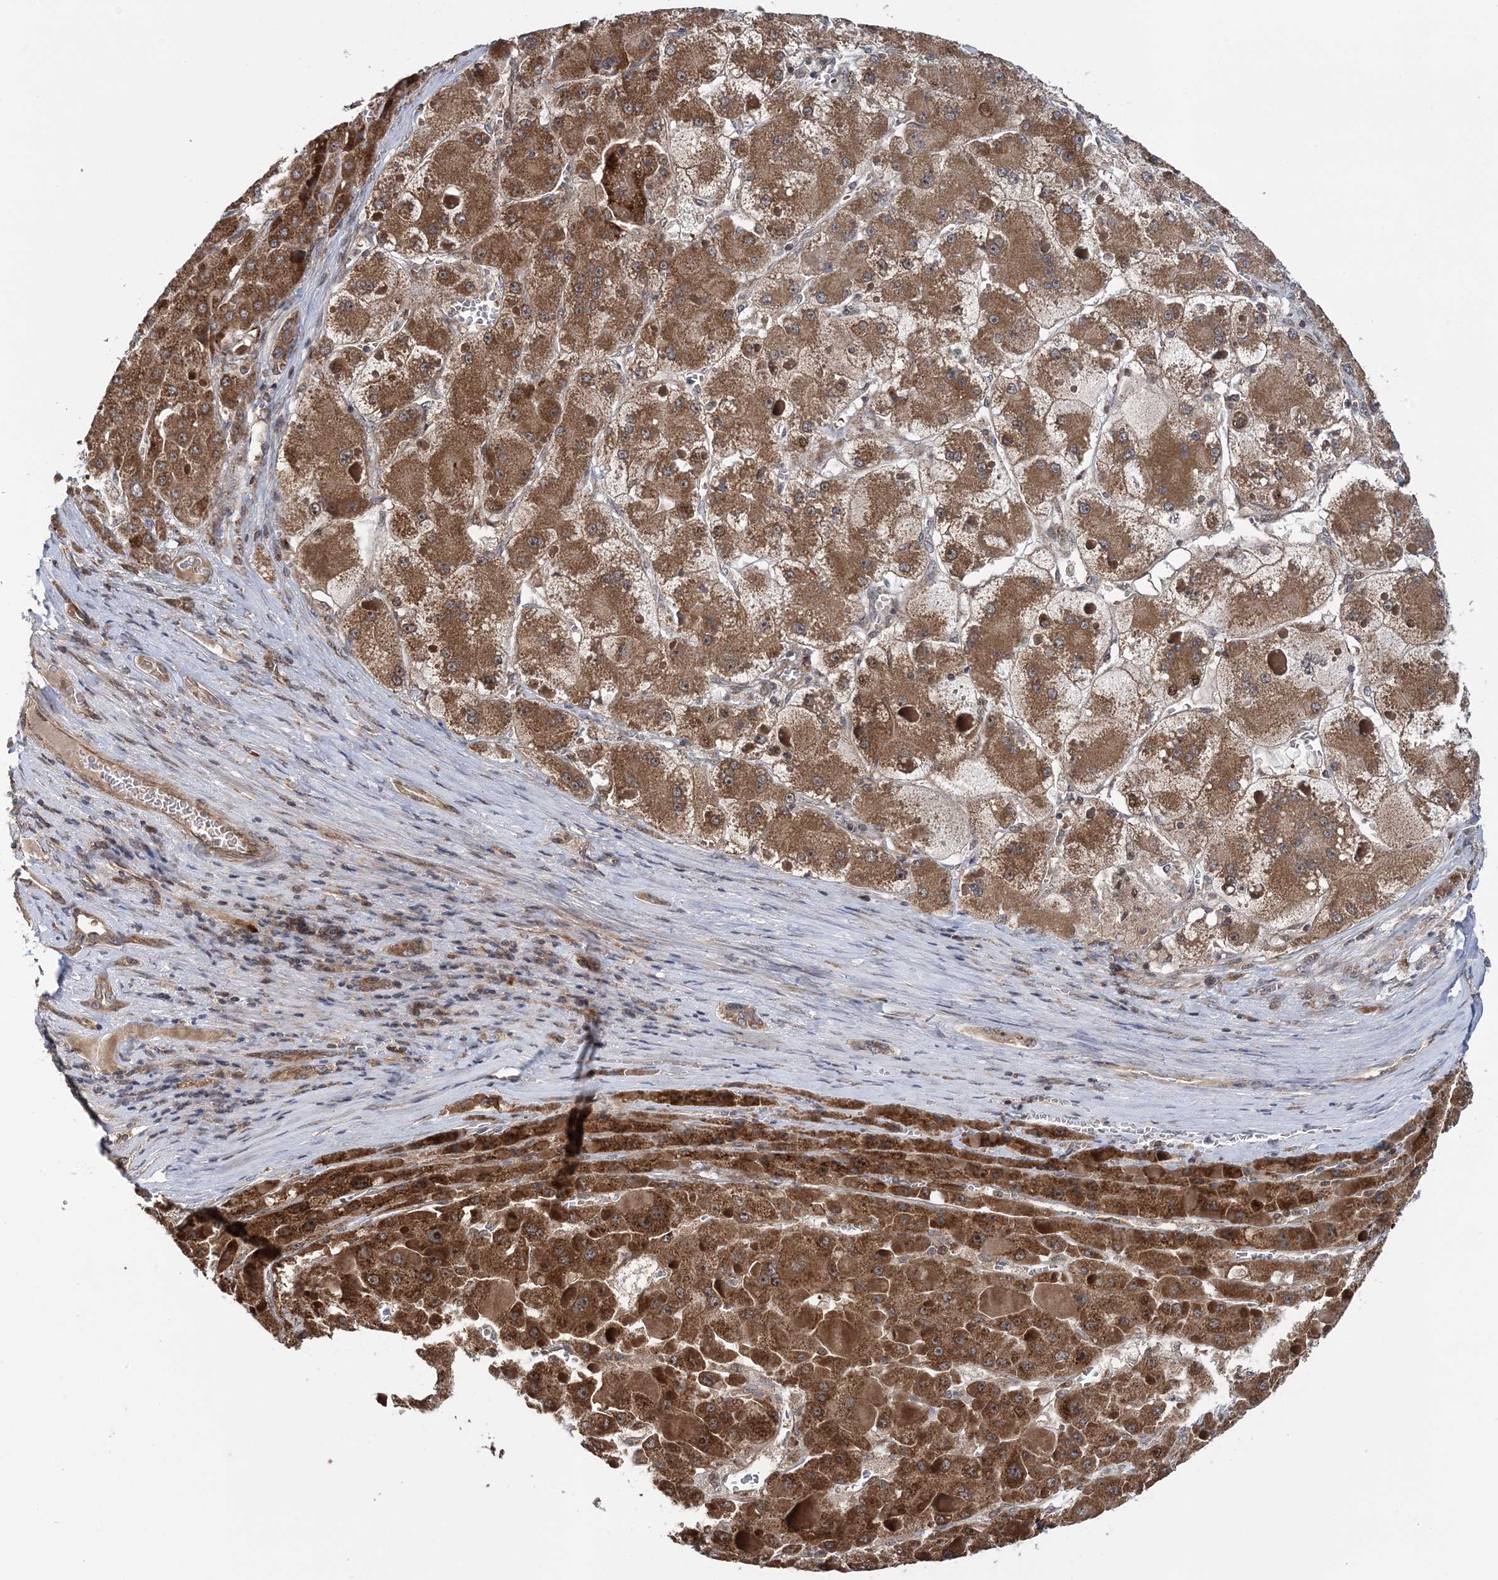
{"staining": {"intensity": "strong", "quantity": ">75%", "location": "cytoplasmic/membranous"}, "tissue": "liver cancer", "cell_type": "Tumor cells", "image_type": "cancer", "snomed": [{"axis": "morphology", "description": "Carcinoma, Hepatocellular, NOS"}, {"axis": "topography", "description": "Liver"}], "caption": "Tumor cells show high levels of strong cytoplasmic/membranous expression in approximately >75% of cells in human liver cancer (hepatocellular carcinoma).", "gene": "KIF4A", "patient": {"sex": "female", "age": 73}}